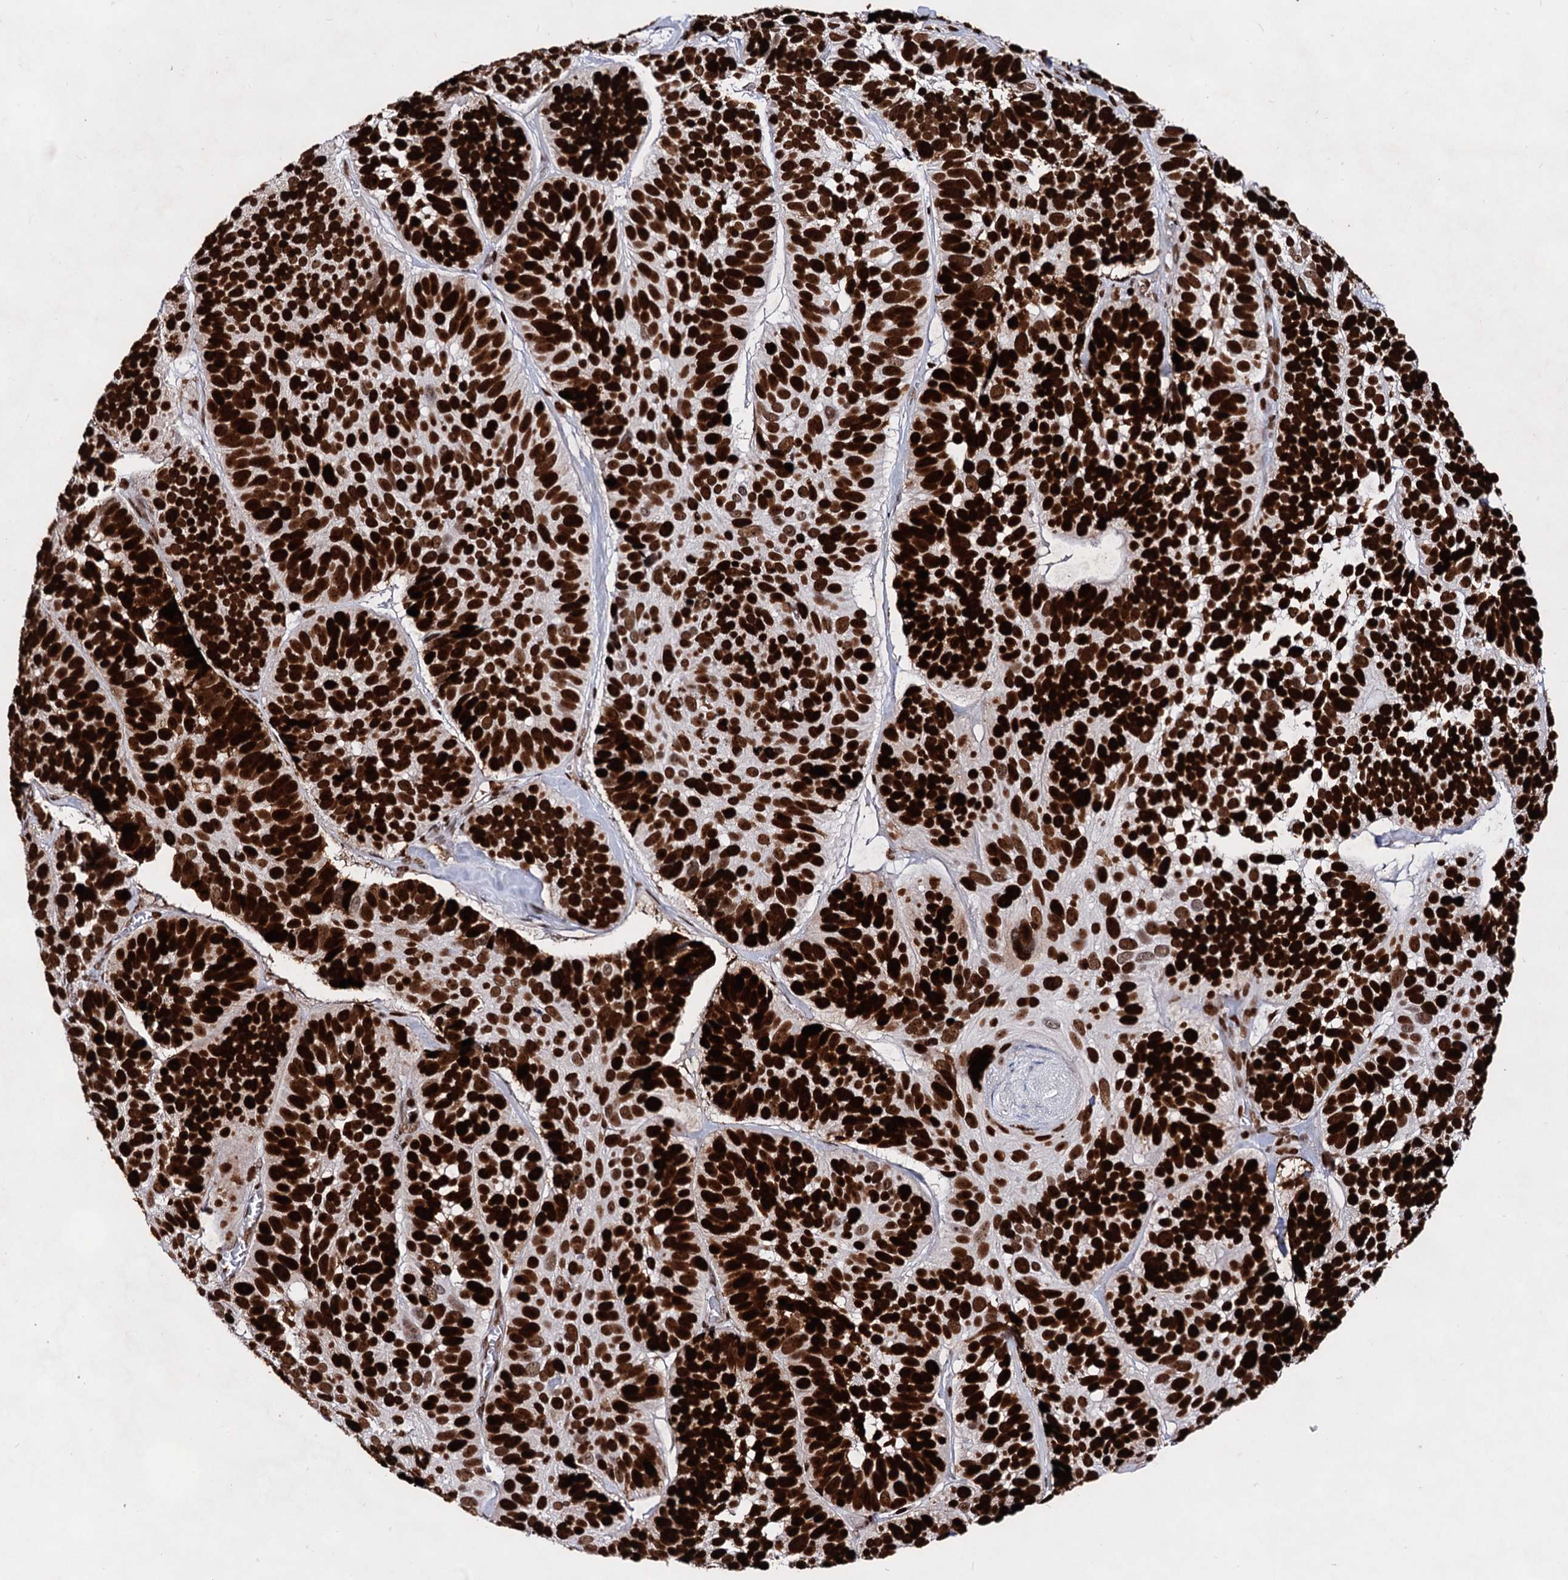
{"staining": {"intensity": "strong", "quantity": ">75%", "location": "nuclear"}, "tissue": "skin cancer", "cell_type": "Tumor cells", "image_type": "cancer", "snomed": [{"axis": "morphology", "description": "Basal cell carcinoma"}, {"axis": "topography", "description": "Skin"}], "caption": "Skin cancer (basal cell carcinoma) stained with DAB (3,3'-diaminobenzidine) immunohistochemistry reveals high levels of strong nuclear staining in approximately >75% of tumor cells.", "gene": "HMGB2", "patient": {"sex": "male", "age": 62}}